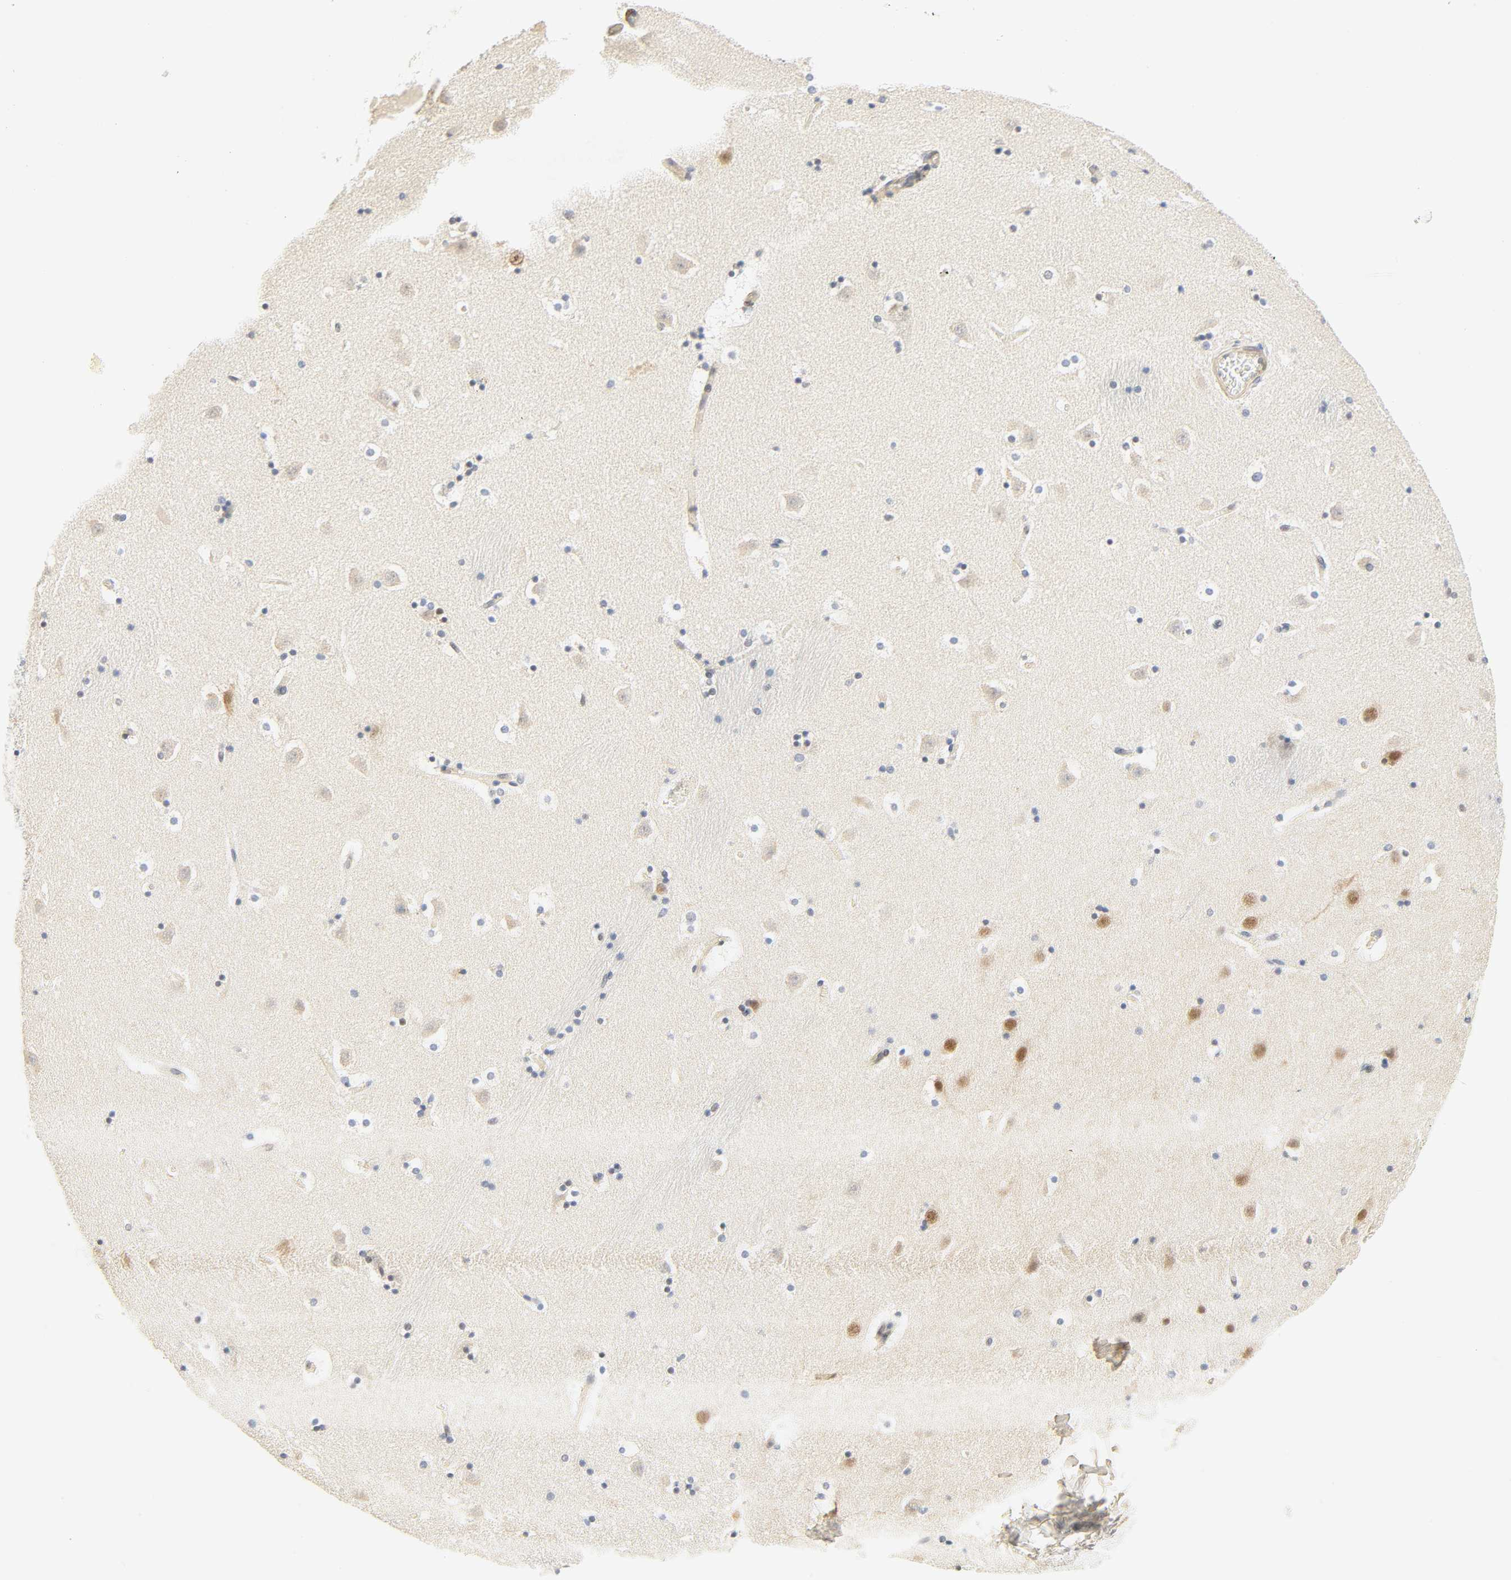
{"staining": {"intensity": "negative", "quantity": "none", "location": "none"}, "tissue": "caudate", "cell_type": "Glial cells", "image_type": "normal", "snomed": [{"axis": "morphology", "description": "Normal tissue, NOS"}, {"axis": "topography", "description": "Lateral ventricle wall"}], "caption": "The photomicrograph reveals no significant staining in glial cells of caudate. The staining was performed using DAB to visualize the protein expression in brown, while the nuclei were stained in blue with hematoxylin (Magnification: 20x).", "gene": "BORCS8", "patient": {"sex": "male", "age": 45}}